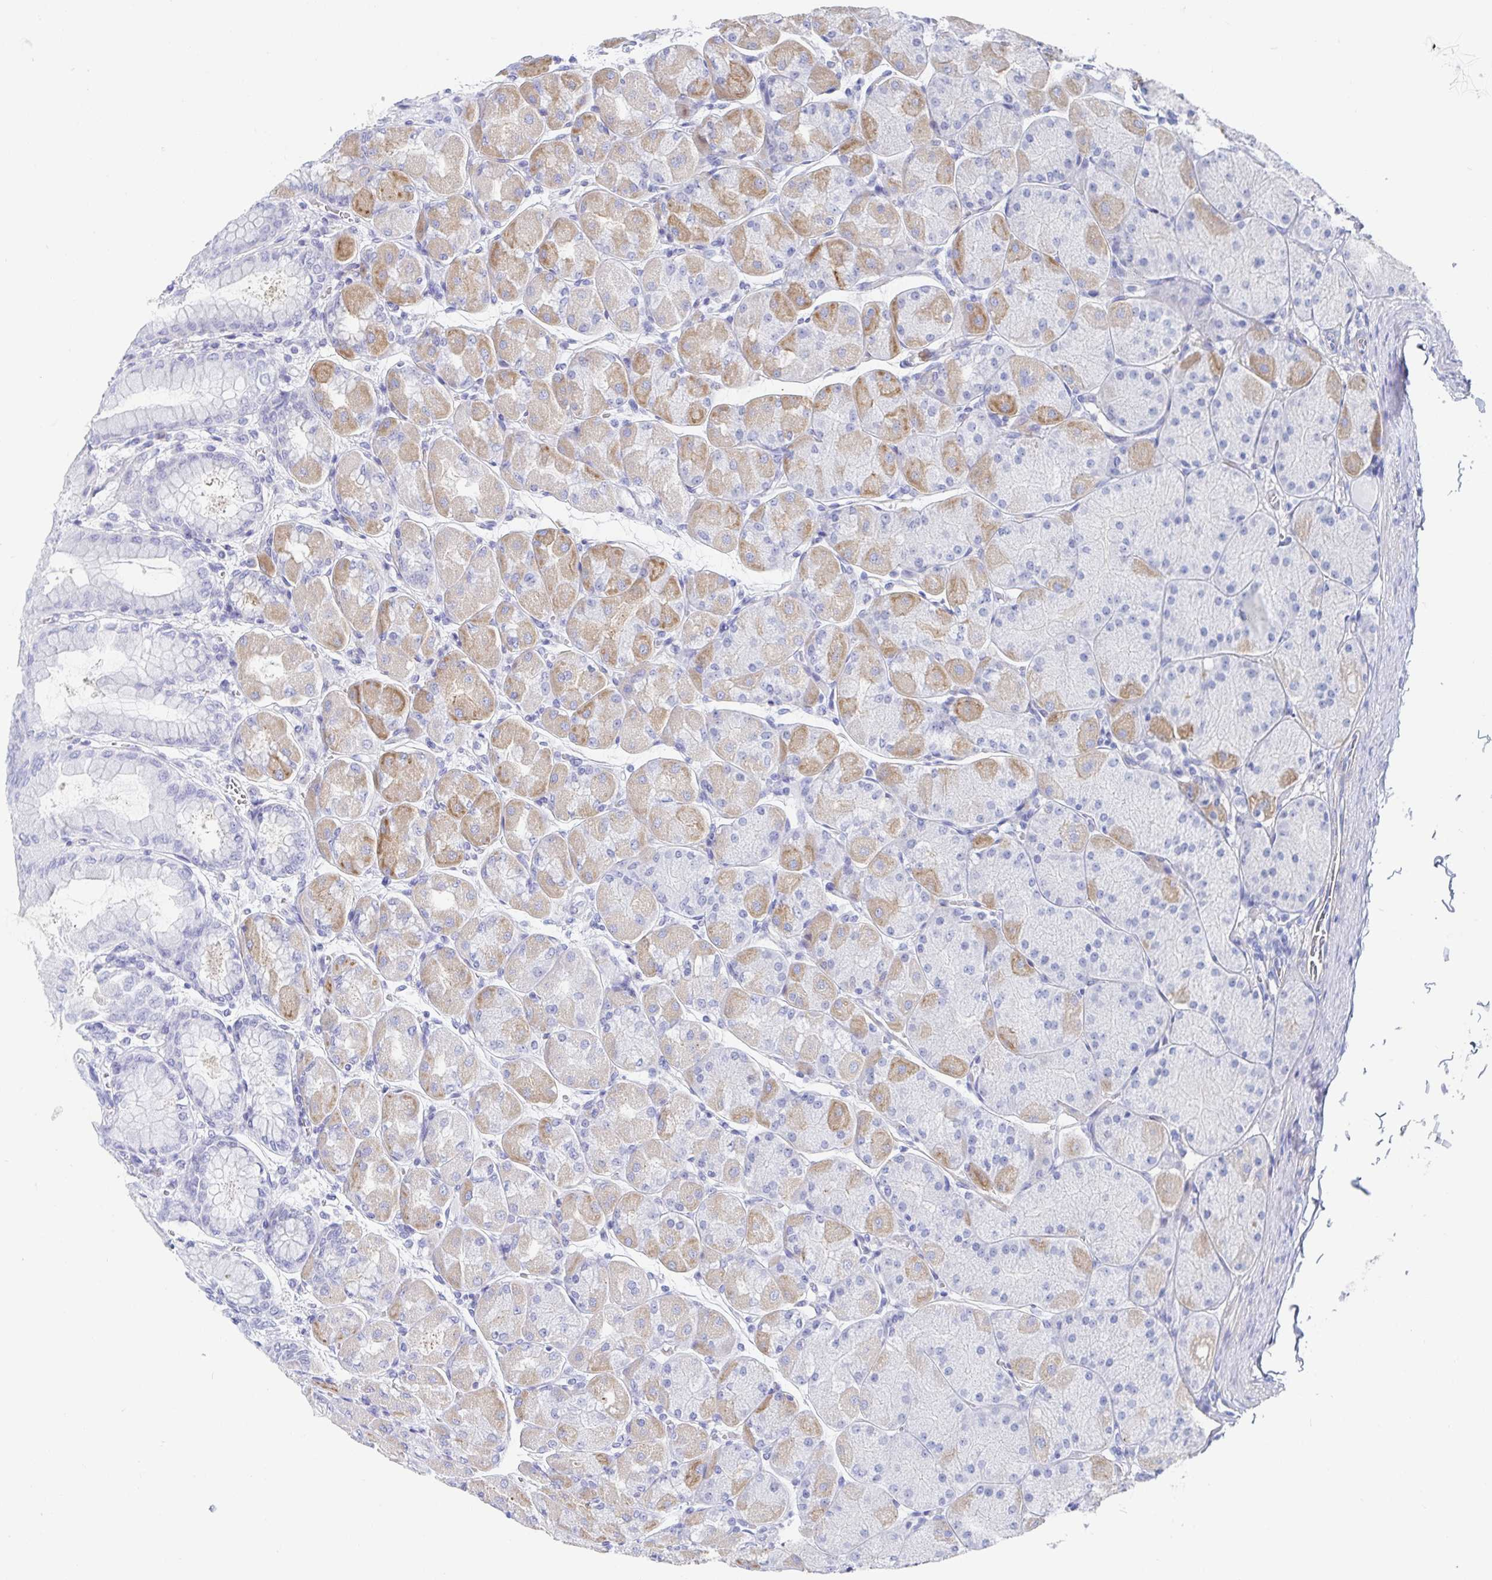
{"staining": {"intensity": "moderate", "quantity": "<25%", "location": "cytoplasmic/membranous"}, "tissue": "stomach", "cell_type": "Glandular cells", "image_type": "normal", "snomed": [{"axis": "morphology", "description": "Normal tissue, NOS"}, {"axis": "topography", "description": "Stomach, upper"}], "caption": "Protein staining of normal stomach reveals moderate cytoplasmic/membranous staining in about <25% of glandular cells. (DAB IHC with brightfield microscopy, high magnification).", "gene": "PACSIN1", "patient": {"sex": "female", "age": 56}}